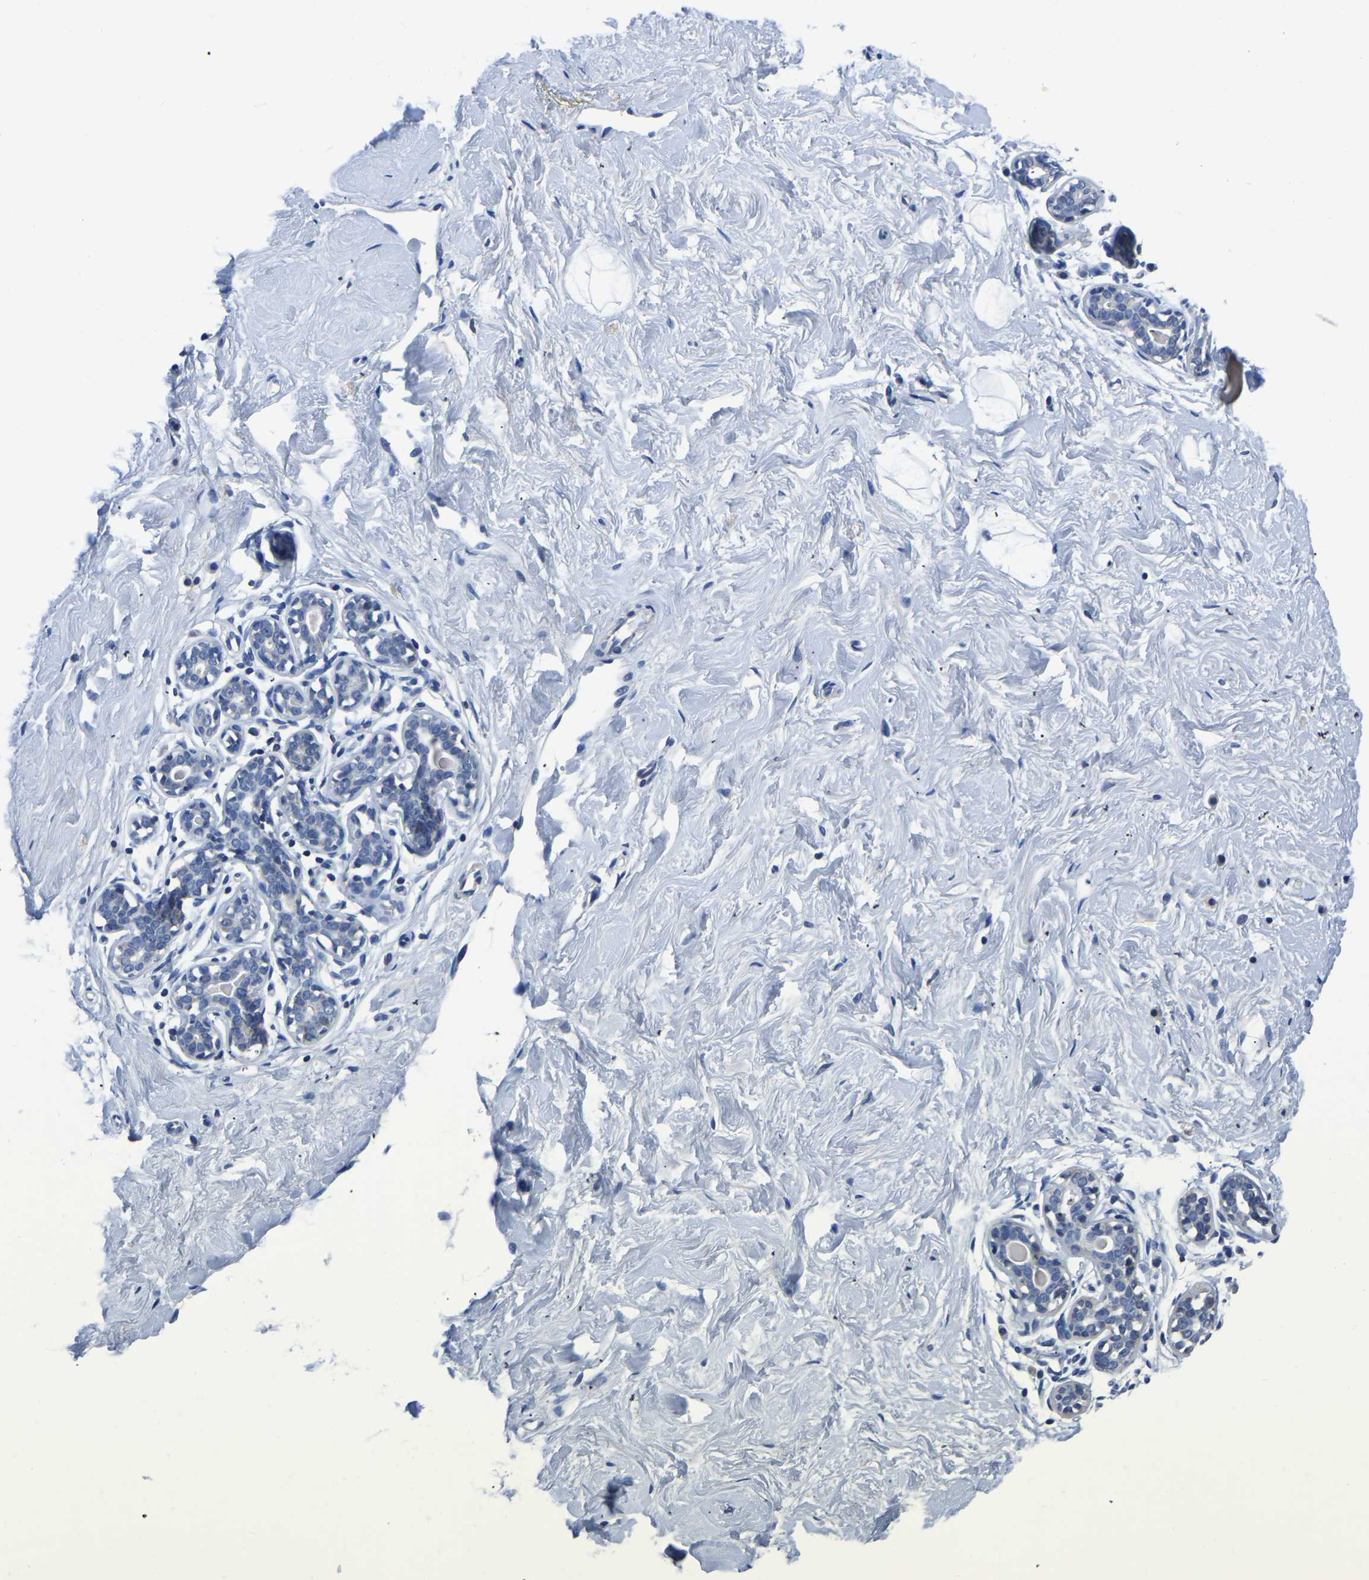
{"staining": {"intensity": "negative", "quantity": "none", "location": "none"}, "tissue": "breast", "cell_type": "Adipocytes", "image_type": "normal", "snomed": [{"axis": "morphology", "description": "Normal tissue, NOS"}, {"axis": "topography", "description": "Breast"}], "caption": "DAB immunohistochemical staining of benign breast reveals no significant staining in adipocytes. (DAB immunohistochemistry (IHC) visualized using brightfield microscopy, high magnification).", "gene": "FGD5", "patient": {"sex": "female", "age": 23}}